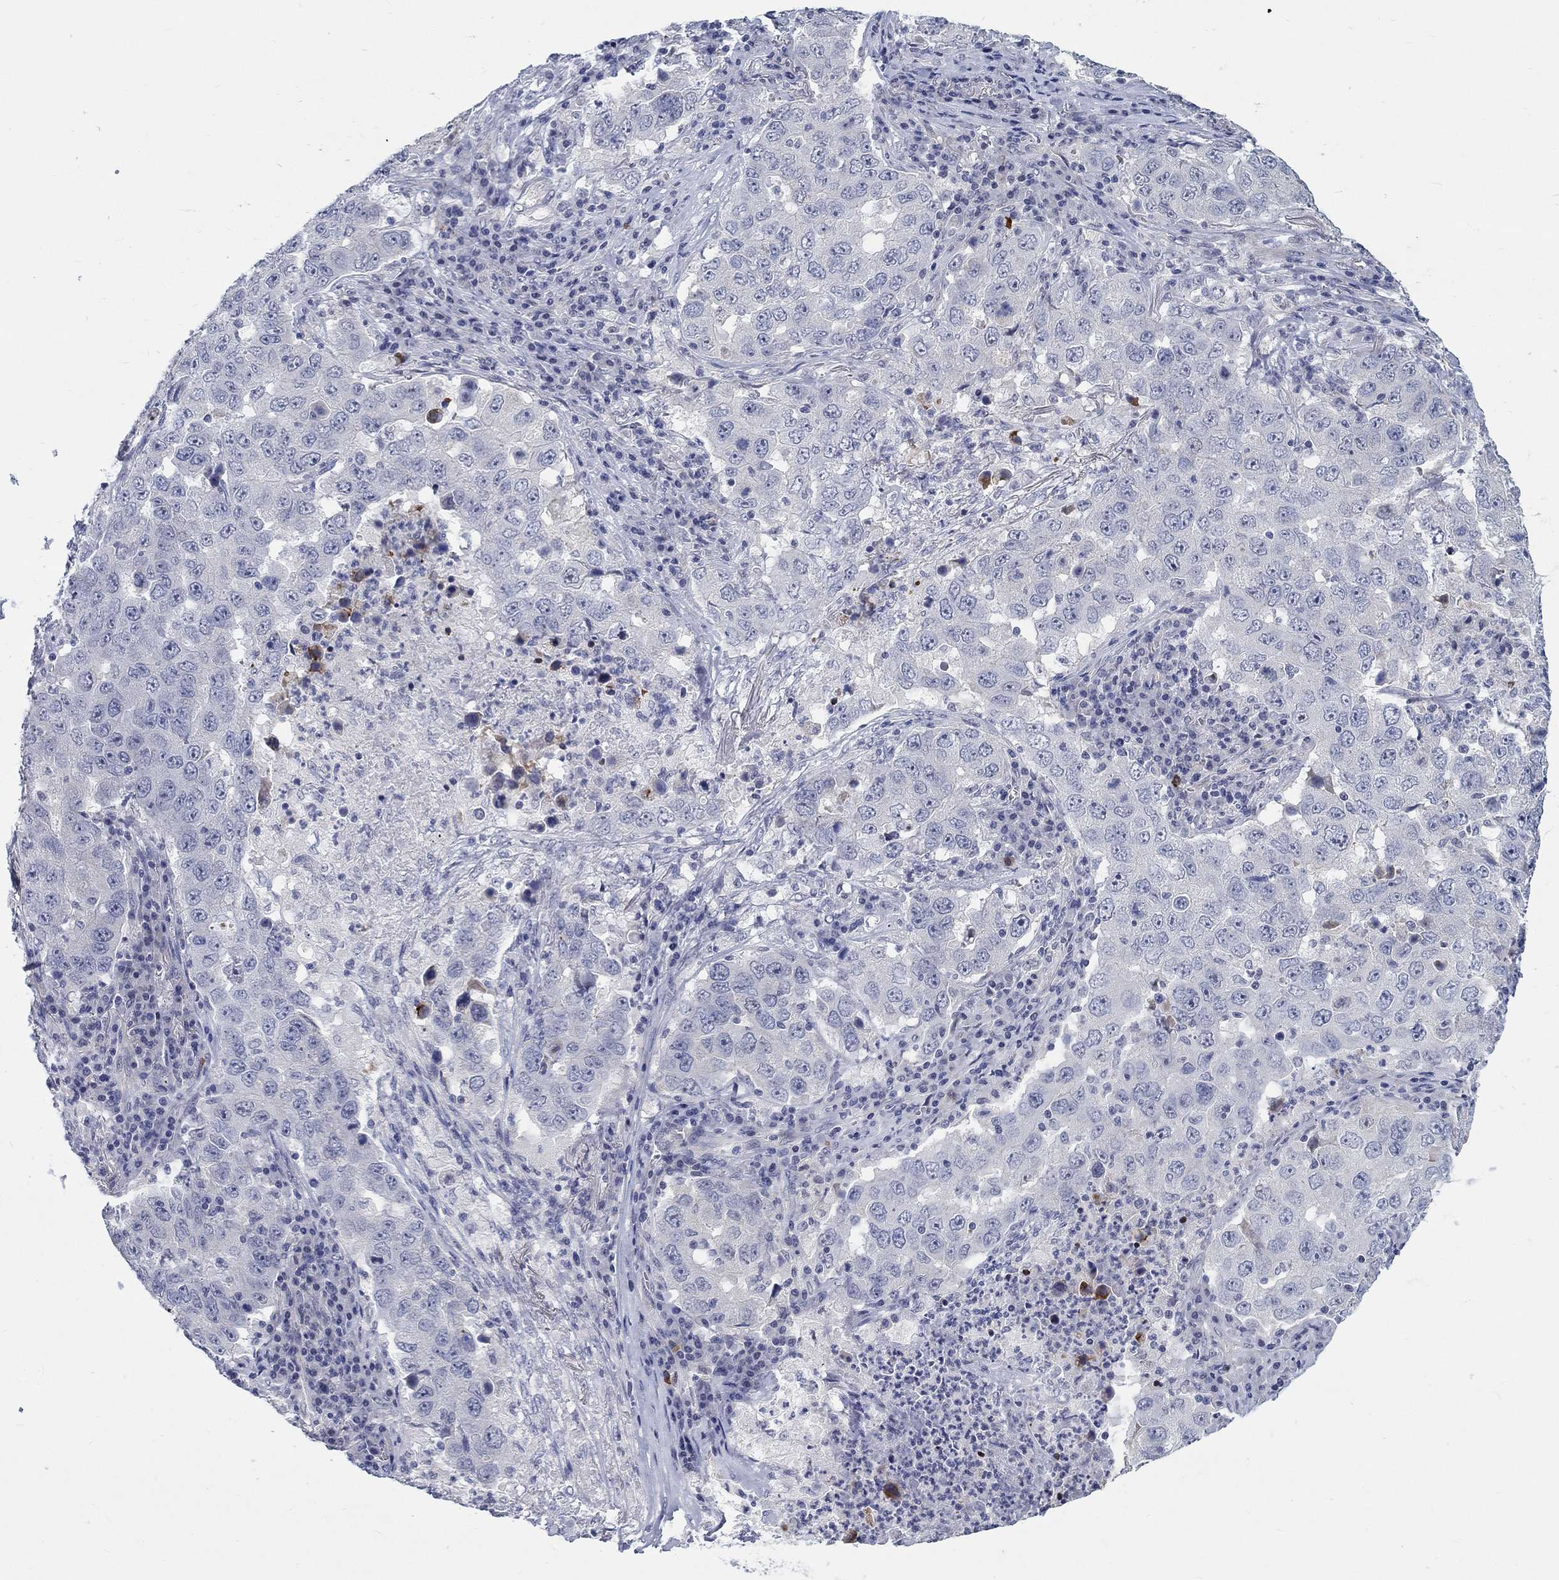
{"staining": {"intensity": "negative", "quantity": "none", "location": "none"}, "tissue": "lung cancer", "cell_type": "Tumor cells", "image_type": "cancer", "snomed": [{"axis": "morphology", "description": "Adenocarcinoma, NOS"}, {"axis": "topography", "description": "Lung"}], "caption": "There is no significant expression in tumor cells of lung cancer.", "gene": "SMIM18", "patient": {"sex": "male", "age": 73}}